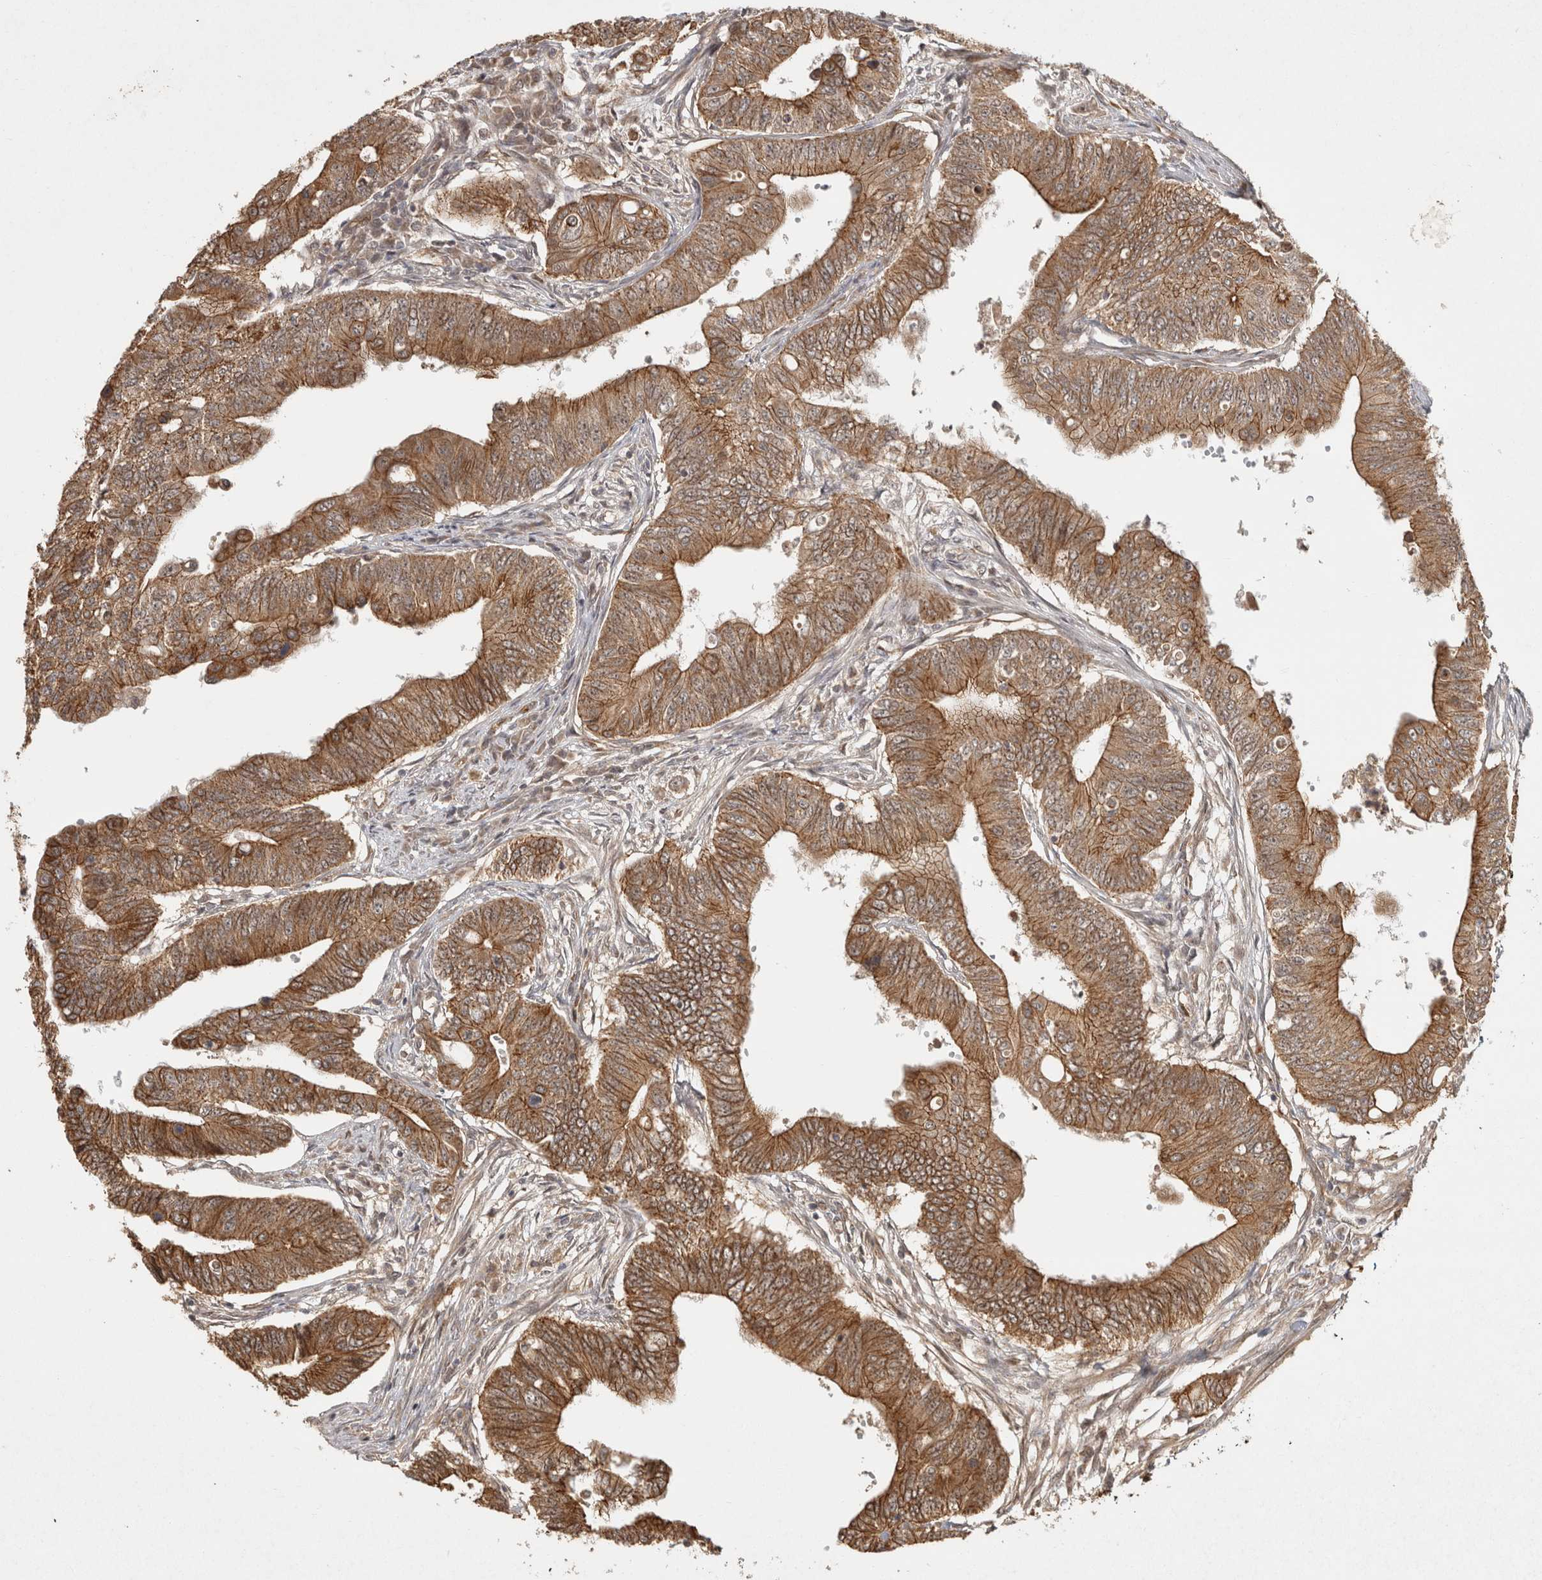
{"staining": {"intensity": "moderate", "quantity": ">75%", "location": "cytoplasmic/membranous"}, "tissue": "colorectal cancer", "cell_type": "Tumor cells", "image_type": "cancer", "snomed": [{"axis": "morphology", "description": "Adenoma, NOS"}, {"axis": "morphology", "description": "Adenocarcinoma, NOS"}, {"axis": "topography", "description": "Colon"}], "caption": "Moderate cytoplasmic/membranous positivity for a protein is present in approximately >75% of tumor cells of colorectal cancer using IHC.", "gene": "CAMSAP2", "patient": {"sex": "male", "age": 79}}